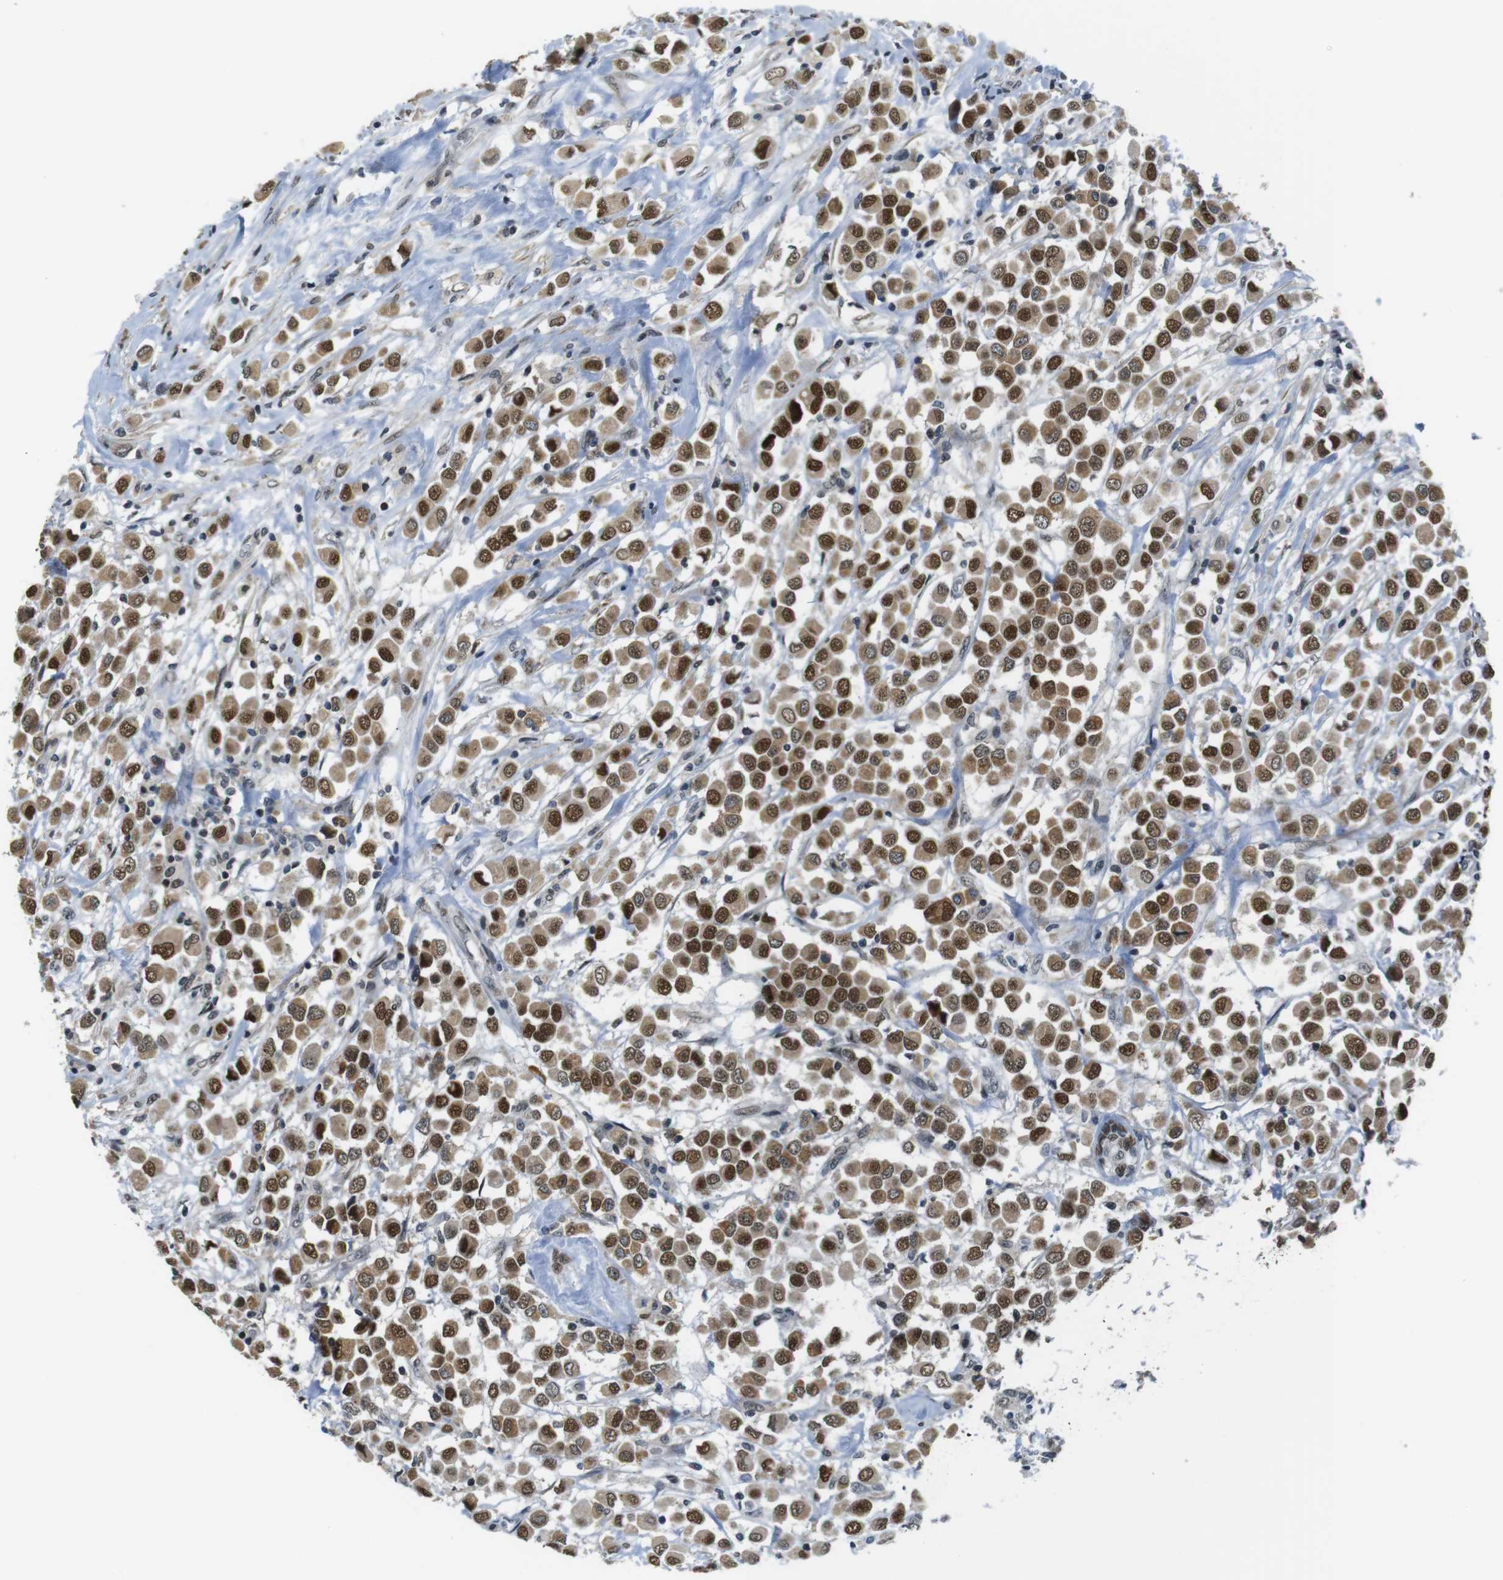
{"staining": {"intensity": "strong", "quantity": ">75%", "location": "cytoplasmic/membranous,nuclear"}, "tissue": "breast cancer", "cell_type": "Tumor cells", "image_type": "cancer", "snomed": [{"axis": "morphology", "description": "Duct carcinoma"}, {"axis": "topography", "description": "Breast"}], "caption": "IHC photomicrograph of neoplastic tissue: breast cancer (intraductal carcinoma) stained using immunohistochemistry (IHC) reveals high levels of strong protein expression localized specifically in the cytoplasmic/membranous and nuclear of tumor cells, appearing as a cytoplasmic/membranous and nuclear brown color.", "gene": "USP7", "patient": {"sex": "female", "age": 61}}